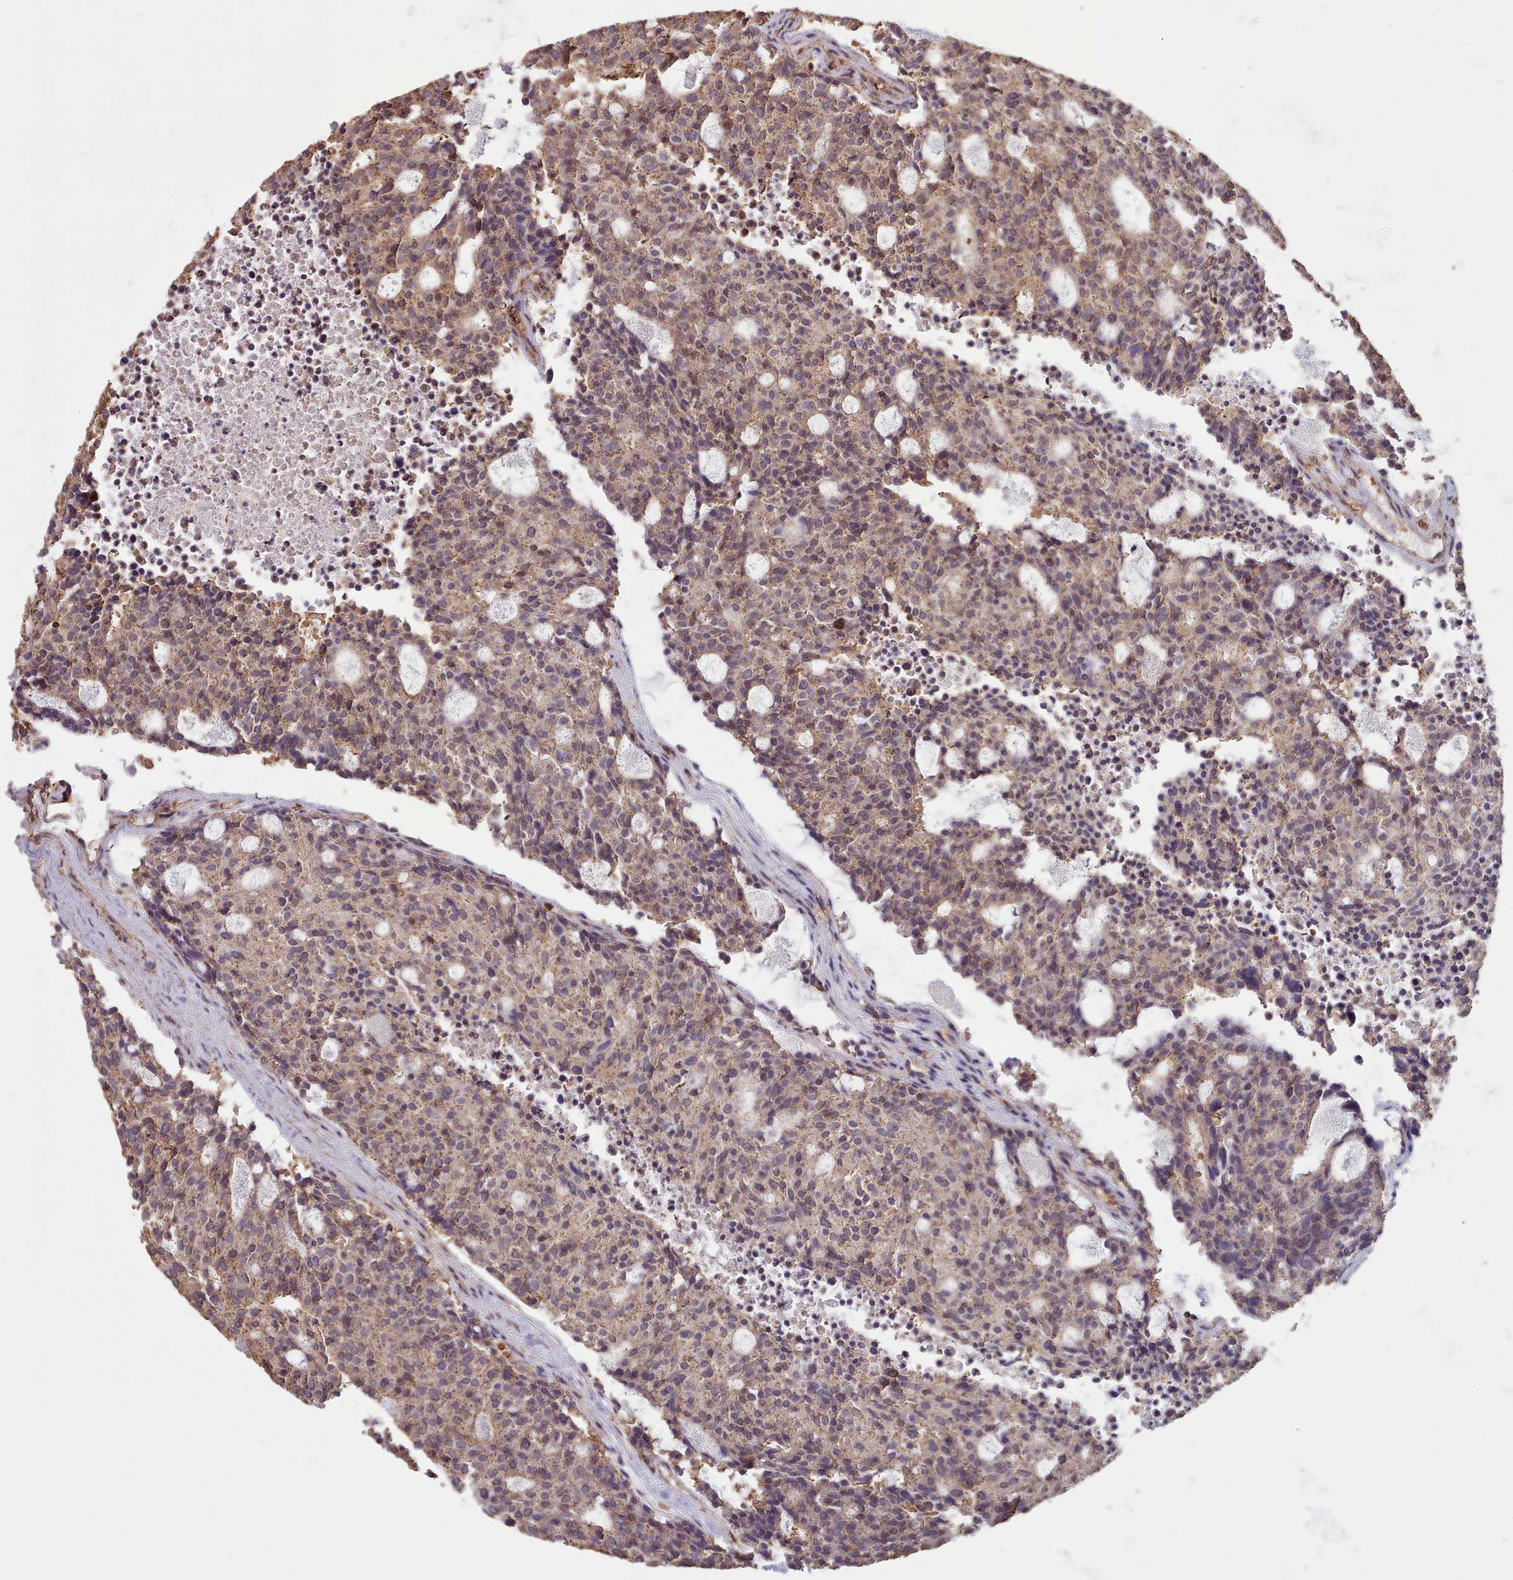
{"staining": {"intensity": "weak", "quantity": ">75%", "location": "cytoplasmic/membranous"}, "tissue": "carcinoid", "cell_type": "Tumor cells", "image_type": "cancer", "snomed": [{"axis": "morphology", "description": "Carcinoid, malignant, NOS"}, {"axis": "topography", "description": "Pancreas"}], "caption": "IHC micrograph of neoplastic tissue: human carcinoid stained using IHC shows low levels of weak protein expression localized specifically in the cytoplasmic/membranous of tumor cells, appearing as a cytoplasmic/membranous brown color.", "gene": "METRN", "patient": {"sex": "female", "age": 54}}